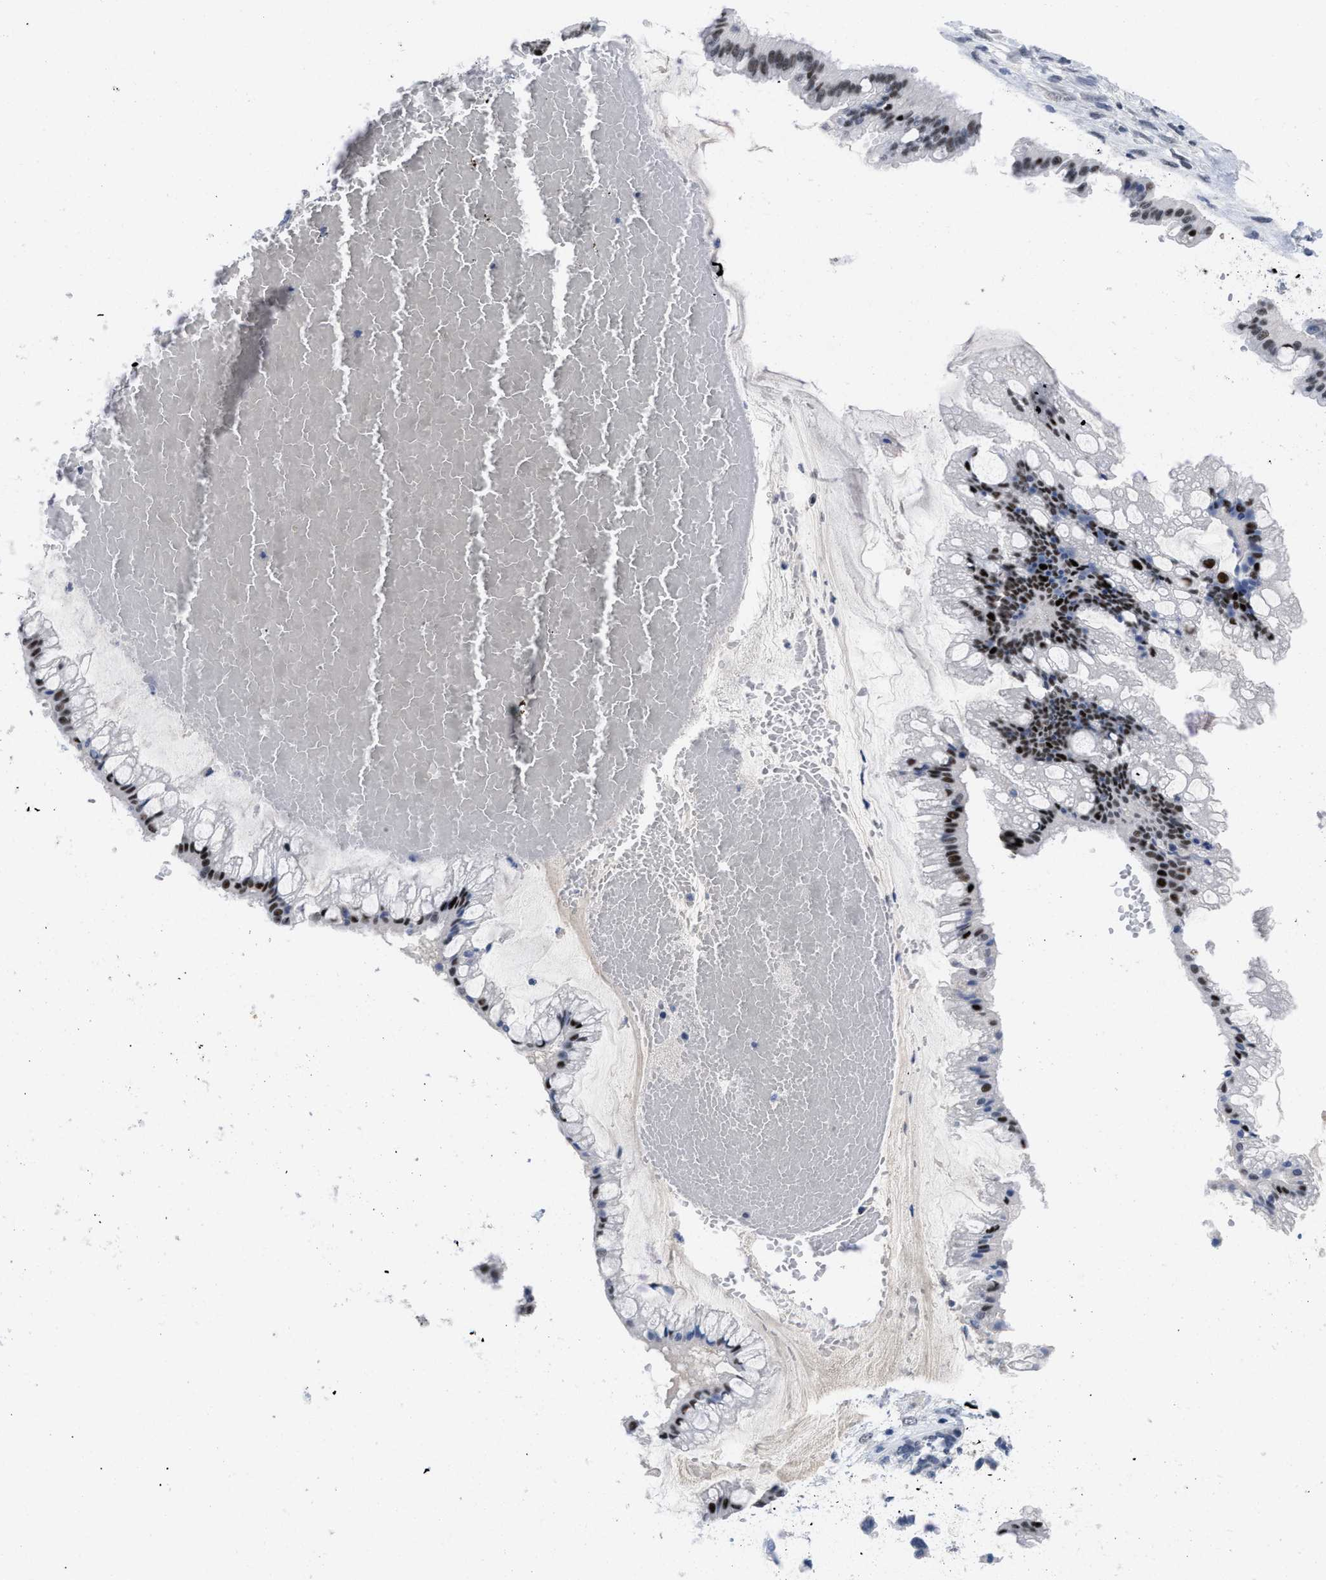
{"staining": {"intensity": "strong", "quantity": "25%-75%", "location": "nuclear"}, "tissue": "ovarian cancer", "cell_type": "Tumor cells", "image_type": "cancer", "snomed": [{"axis": "morphology", "description": "Cystadenocarcinoma, mucinous, NOS"}, {"axis": "topography", "description": "Ovary"}], "caption": "Tumor cells exhibit strong nuclear expression in approximately 25%-75% of cells in mucinous cystadenocarcinoma (ovarian).", "gene": "GGNBP2", "patient": {"sex": "female", "age": 73}}